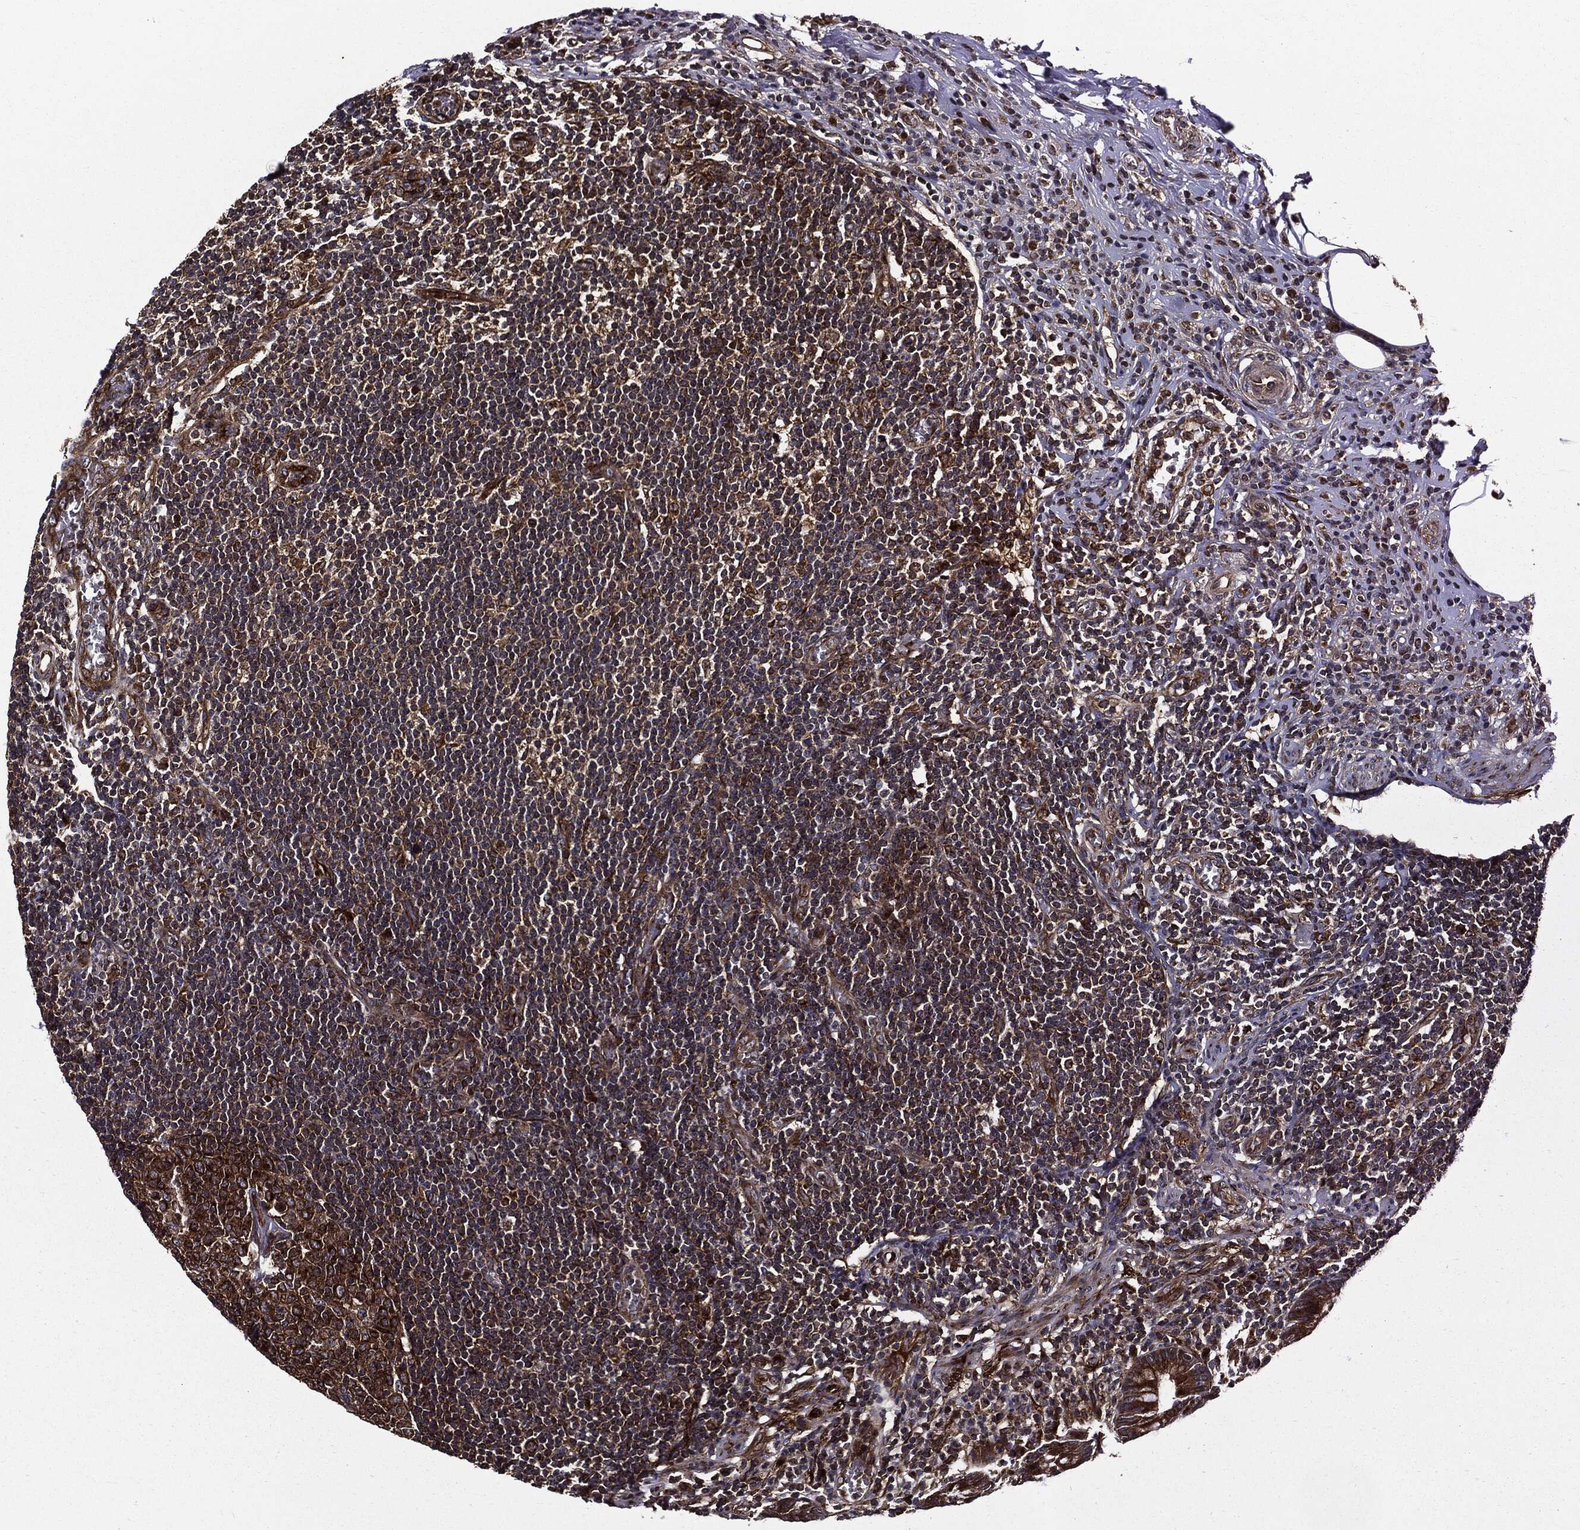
{"staining": {"intensity": "moderate", "quantity": ">75%", "location": "cytoplasmic/membranous"}, "tissue": "appendix", "cell_type": "Glandular cells", "image_type": "normal", "snomed": [{"axis": "morphology", "description": "Normal tissue, NOS"}, {"axis": "topography", "description": "Appendix"}], "caption": "Protein expression analysis of unremarkable human appendix reveals moderate cytoplasmic/membranous positivity in approximately >75% of glandular cells. The staining is performed using DAB (3,3'-diaminobenzidine) brown chromogen to label protein expression. The nuclei are counter-stained blue using hematoxylin.", "gene": "HTT", "patient": {"sex": "female", "age": 40}}